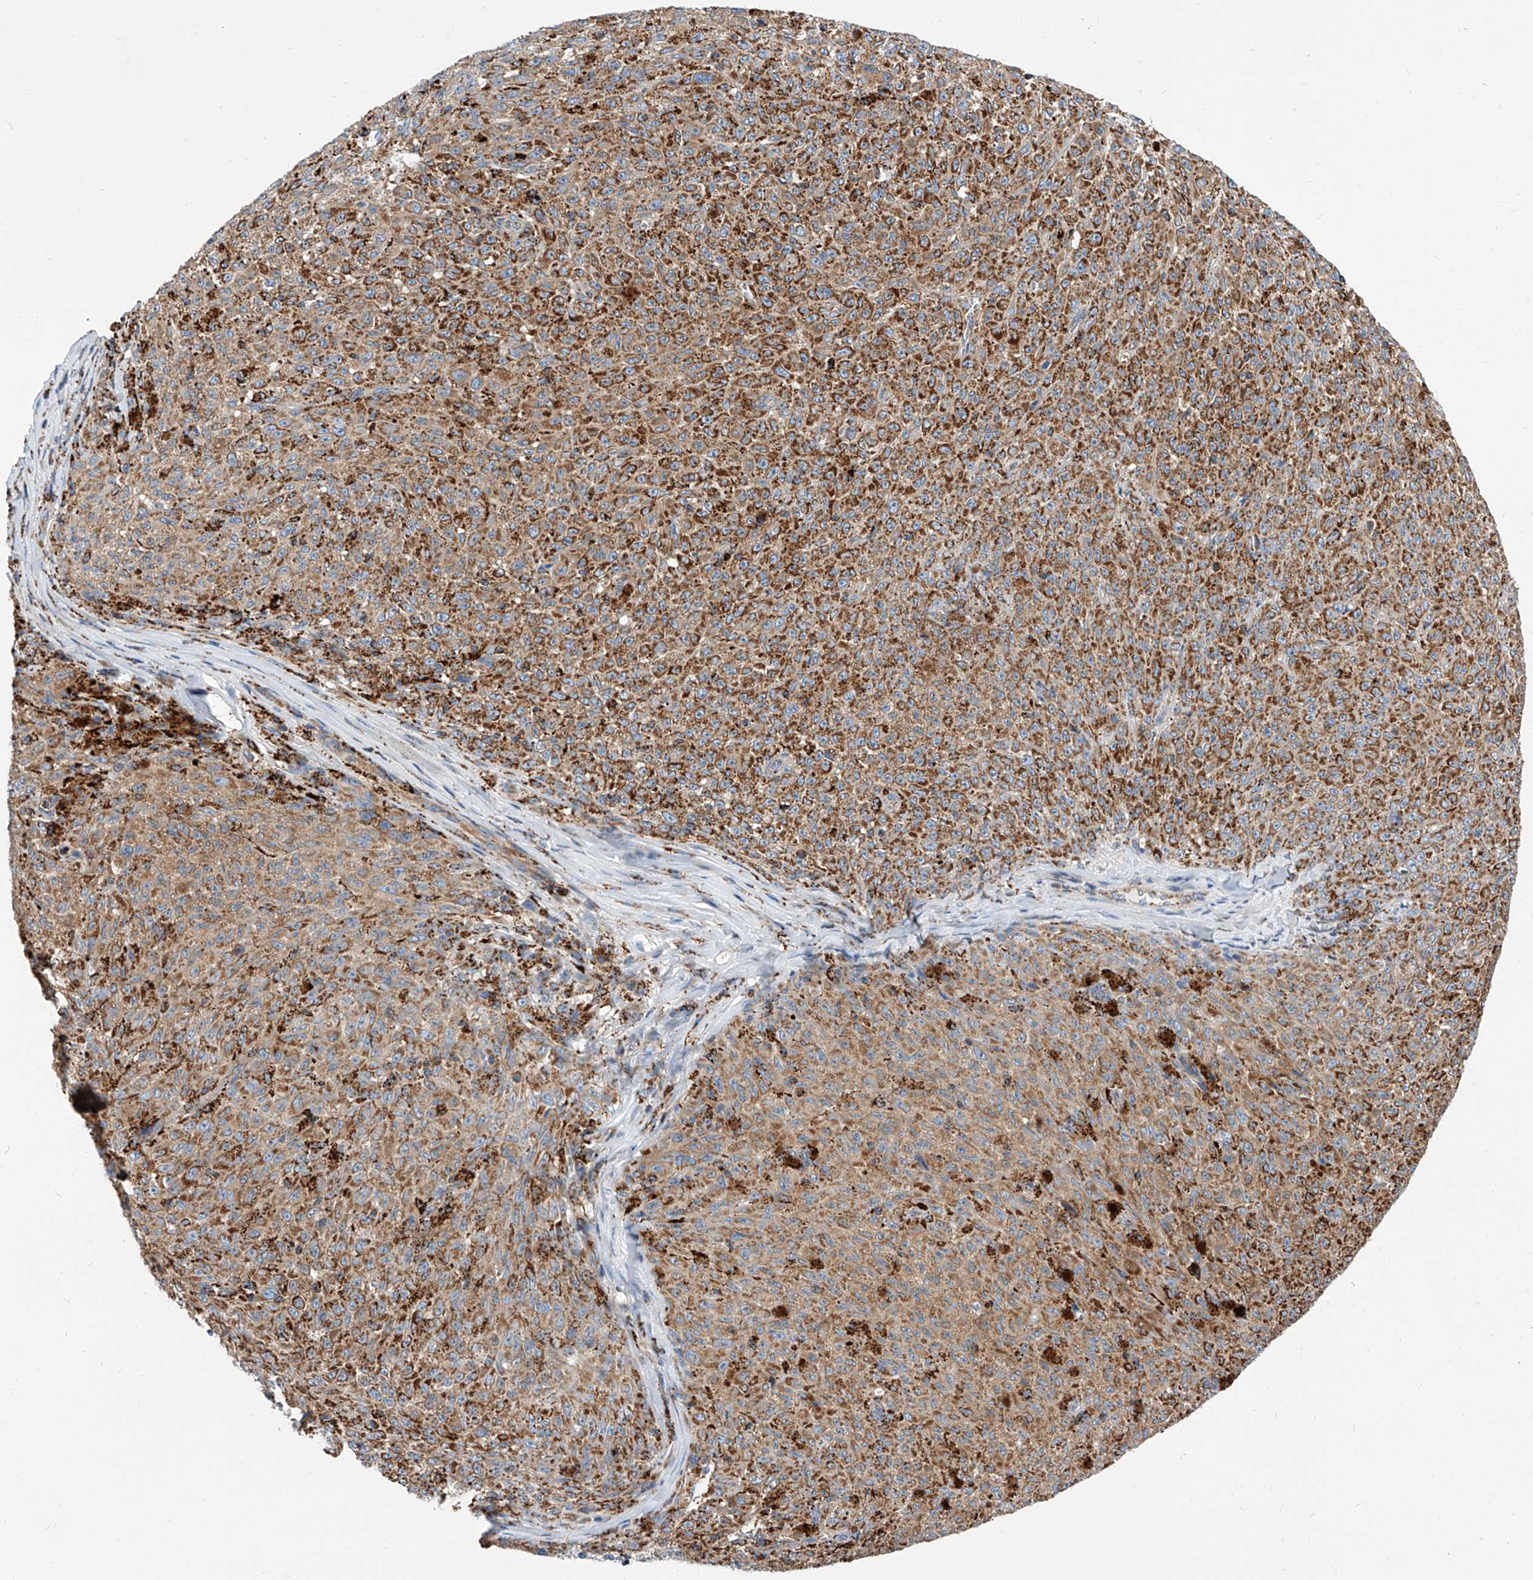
{"staining": {"intensity": "moderate", "quantity": ">75%", "location": "cytoplasmic/membranous"}, "tissue": "melanoma", "cell_type": "Tumor cells", "image_type": "cancer", "snomed": [{"axis": "morphology", "description": "Malignant melanoma, NOS"}, {"axis": "topography", "description": "Skin"}], "caption": "Brown immunohistochemical staining in human melanoma reveals moderate cytoplasmic/membranous staining in approximately >75% of tumor cells.", "gene": "CPNE5", "patient": {"sex": "female", "age": 82}}